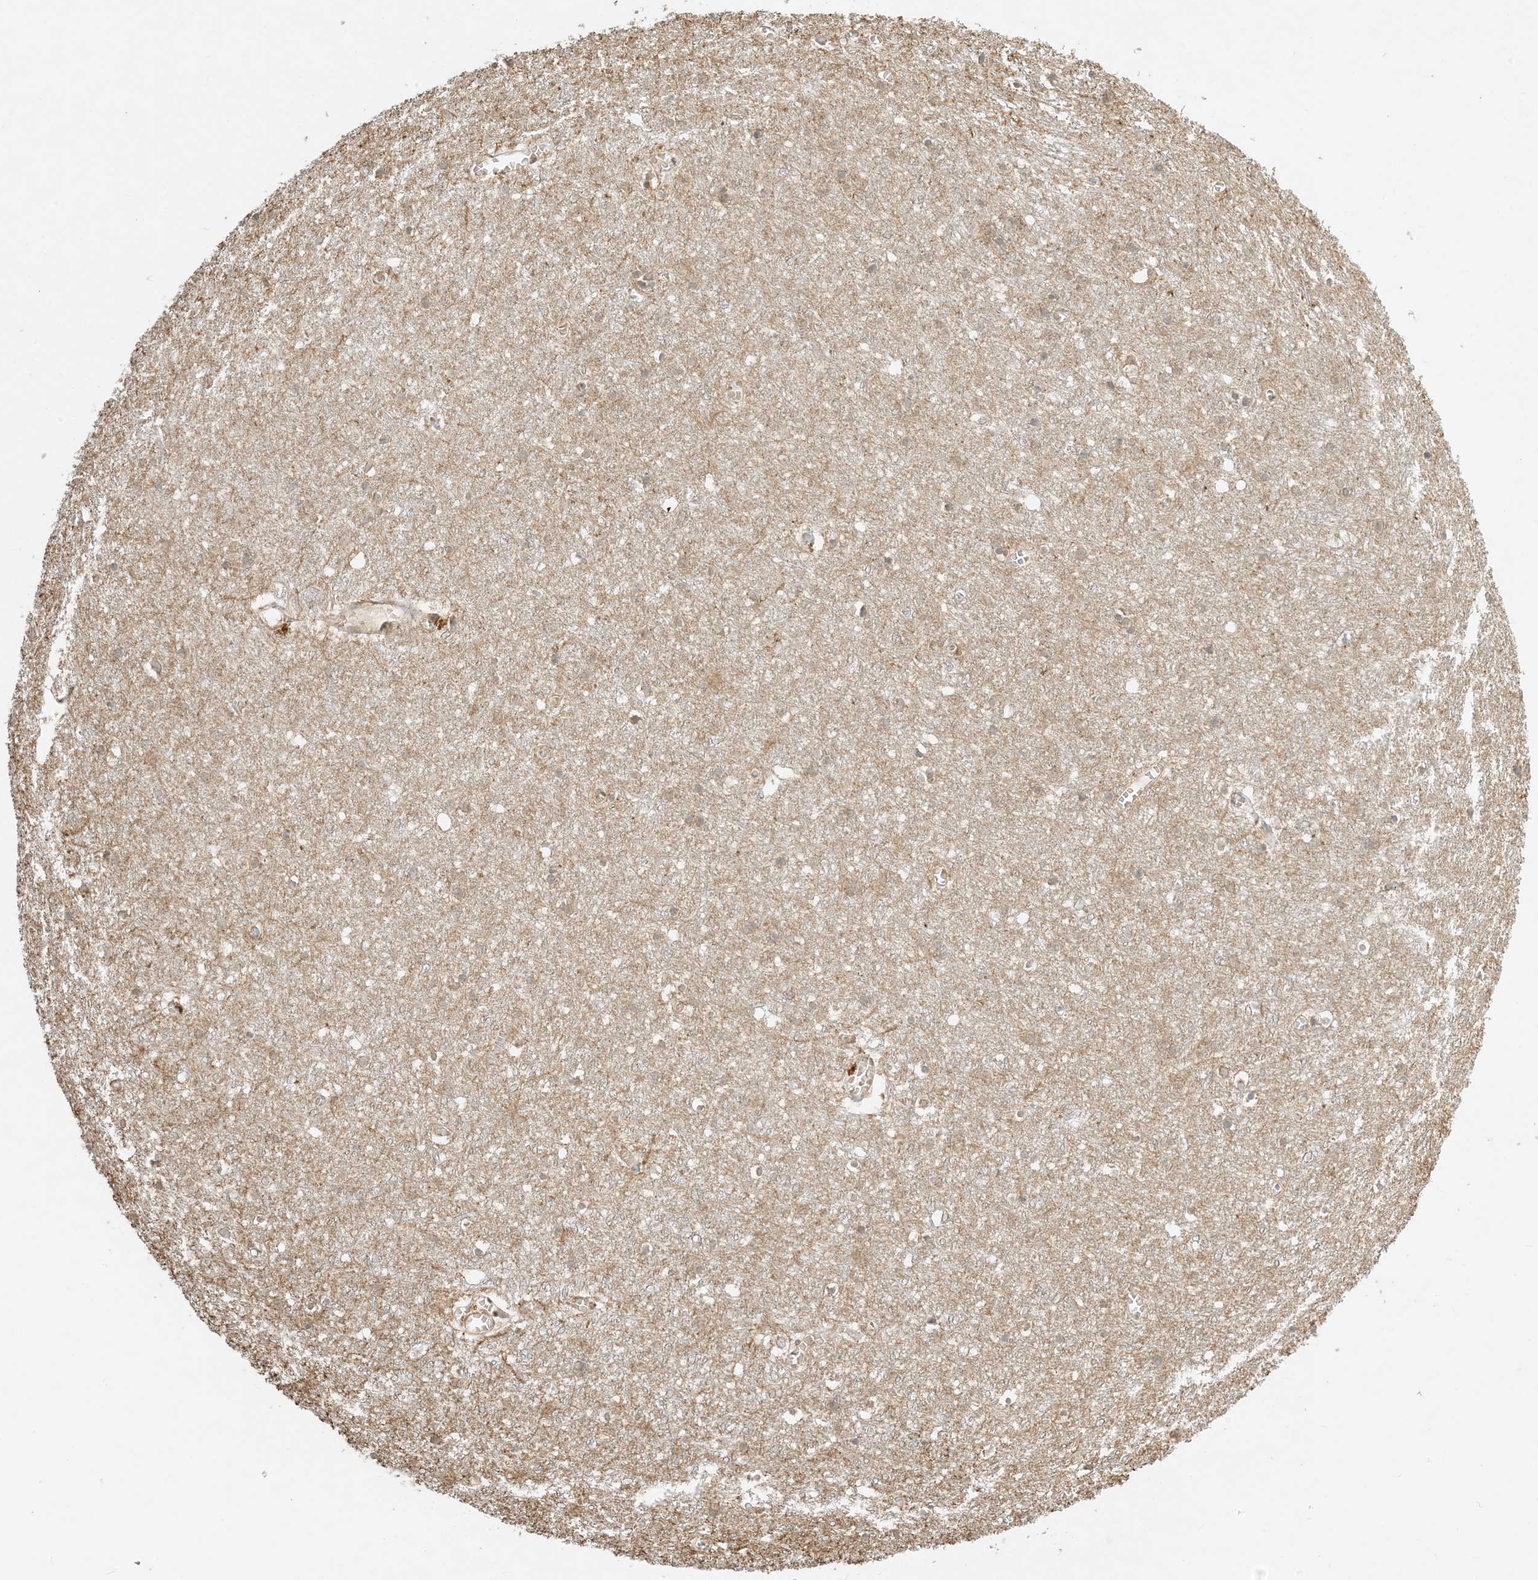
{"staining": {"intensity": "moderate", "quantity": ">75%", "location": "cytoplasmic/membranous"}, "tissue": "cerebral cortex", "cell_type": "Endothelial cells", "image_type": "normal", "snomed": [{"axis": "morphology", "description": "Normal tissue, NOS"}, {"axis": "topography", "description": "Cerebral cortex"}], "caption": "The image displays staining of benign cerebral cortex, revealing moderate cytoplasmic/membranous protein expression (brown color) within endothelial cells.", "gene": "MCOLN1", "patient": {"sex": "female", "age": 64}}